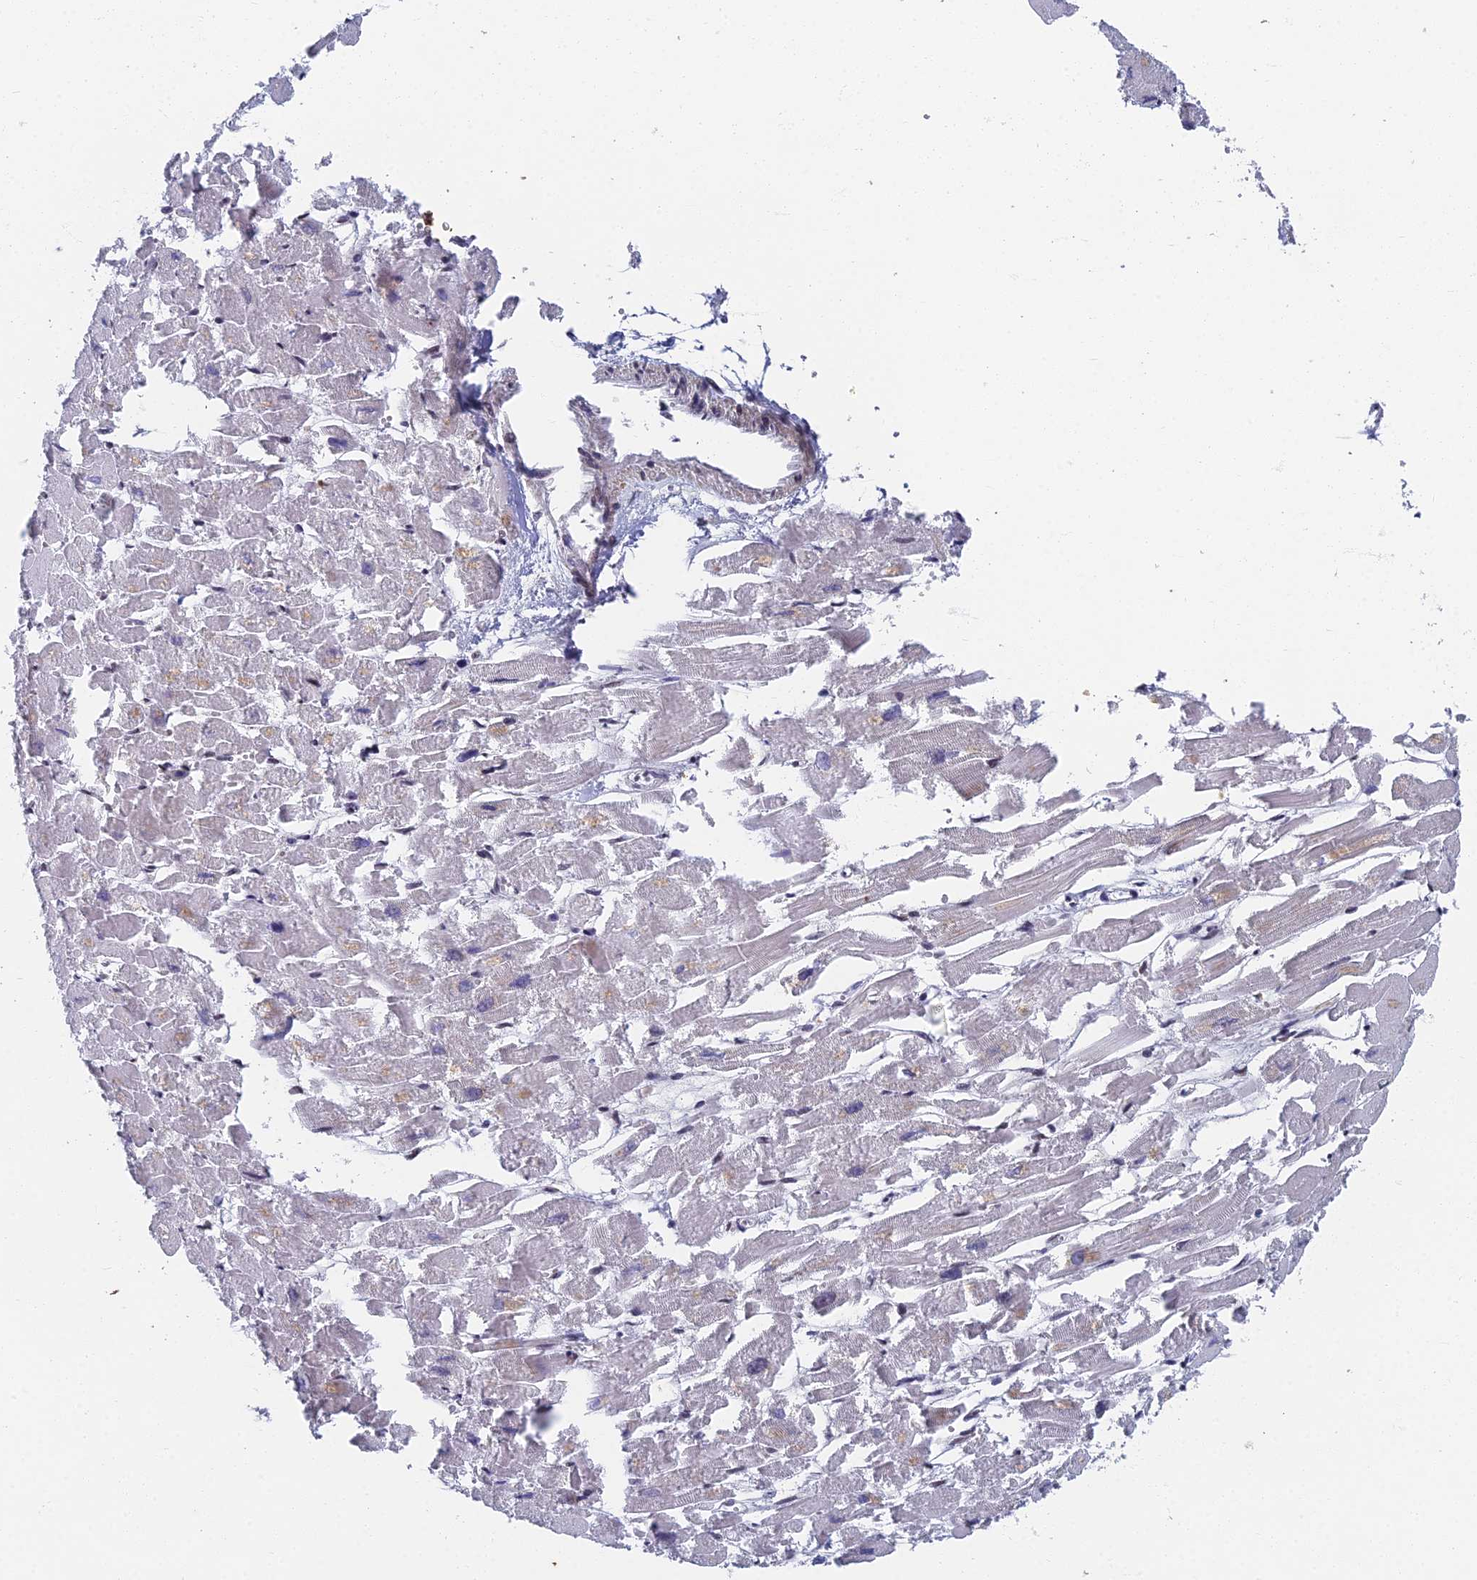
{"staining": {"intensity": "weak", "quantity": "25%-75%", "location": "nuclear"}, "tissue": "heart muscle", "cell_type": "Cardiomyocytes", "image_type": "normal", "snomed": [{"axis": "morphology", "description": "Normal tissue, NOS"}, {"axis": "topography", "description": "Heart"}], "caption": "An image showing weak nuclear staining in approximately 25%-75% of cardiomyocytes in normal heart muscle, as visualized by brown immunohistochemical staining.", "gene": "TAF13", "patient": {"sex": "male", "age": 54}}